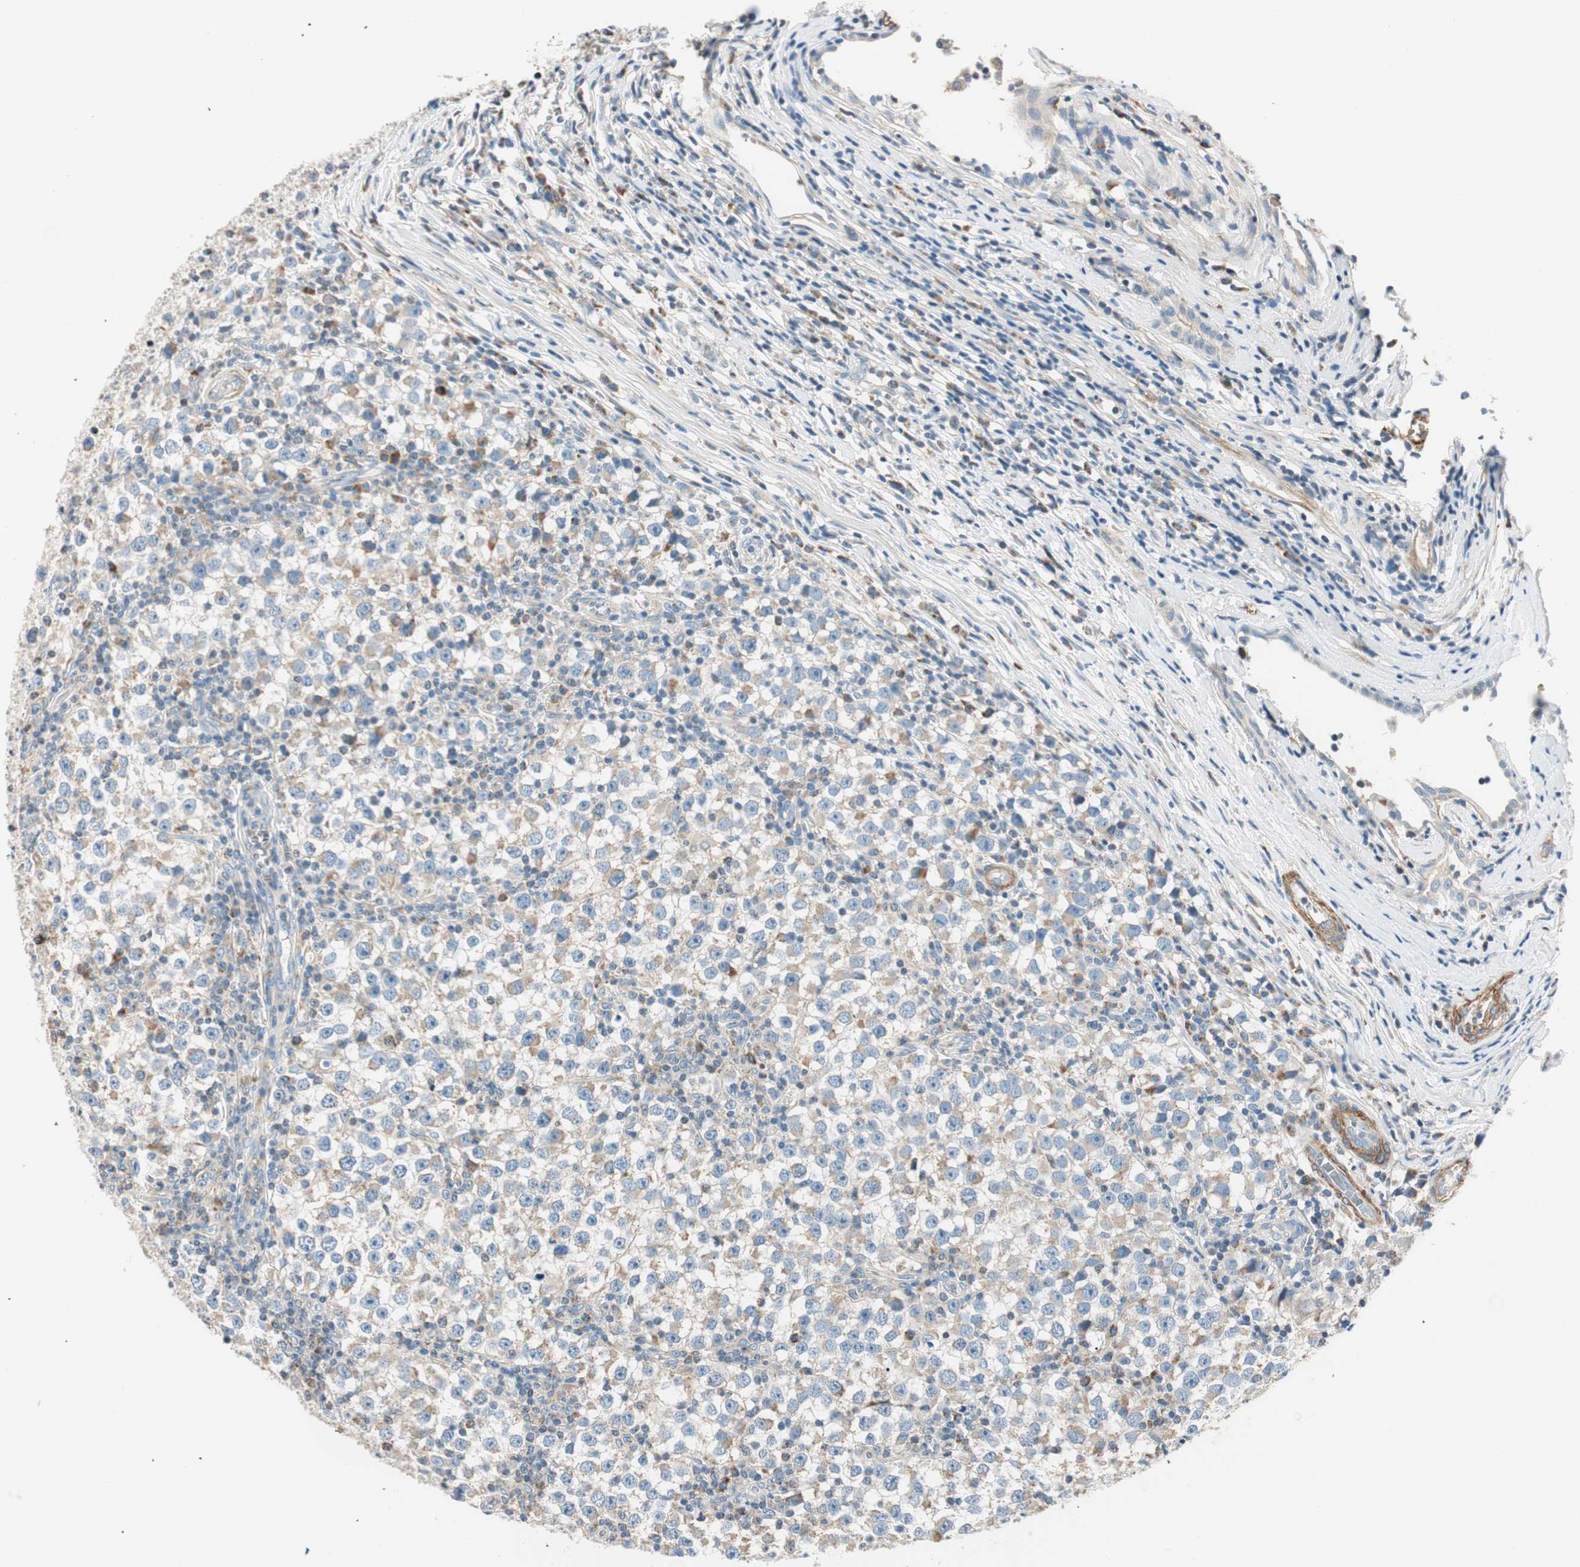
{"staining": {"intensity": "weak", "quantity": "25%-75%", "location": "cytoplasmic/membranous"}, "tissue": "testis cancer", "cell_type": "Tumor cells", "image_type": "cancer", "snomed": [{"axis": "morphology", "description": "Seminoma, NOS"}, {"axis": "topography", "description": "Testis"}], "caption": "A brown stain labels weak cytoplasmic/membranous expression of a protein in human testis cancer tumor cells.", "gene": "RORB", "patient": {"sex": "male", "age": 65}}